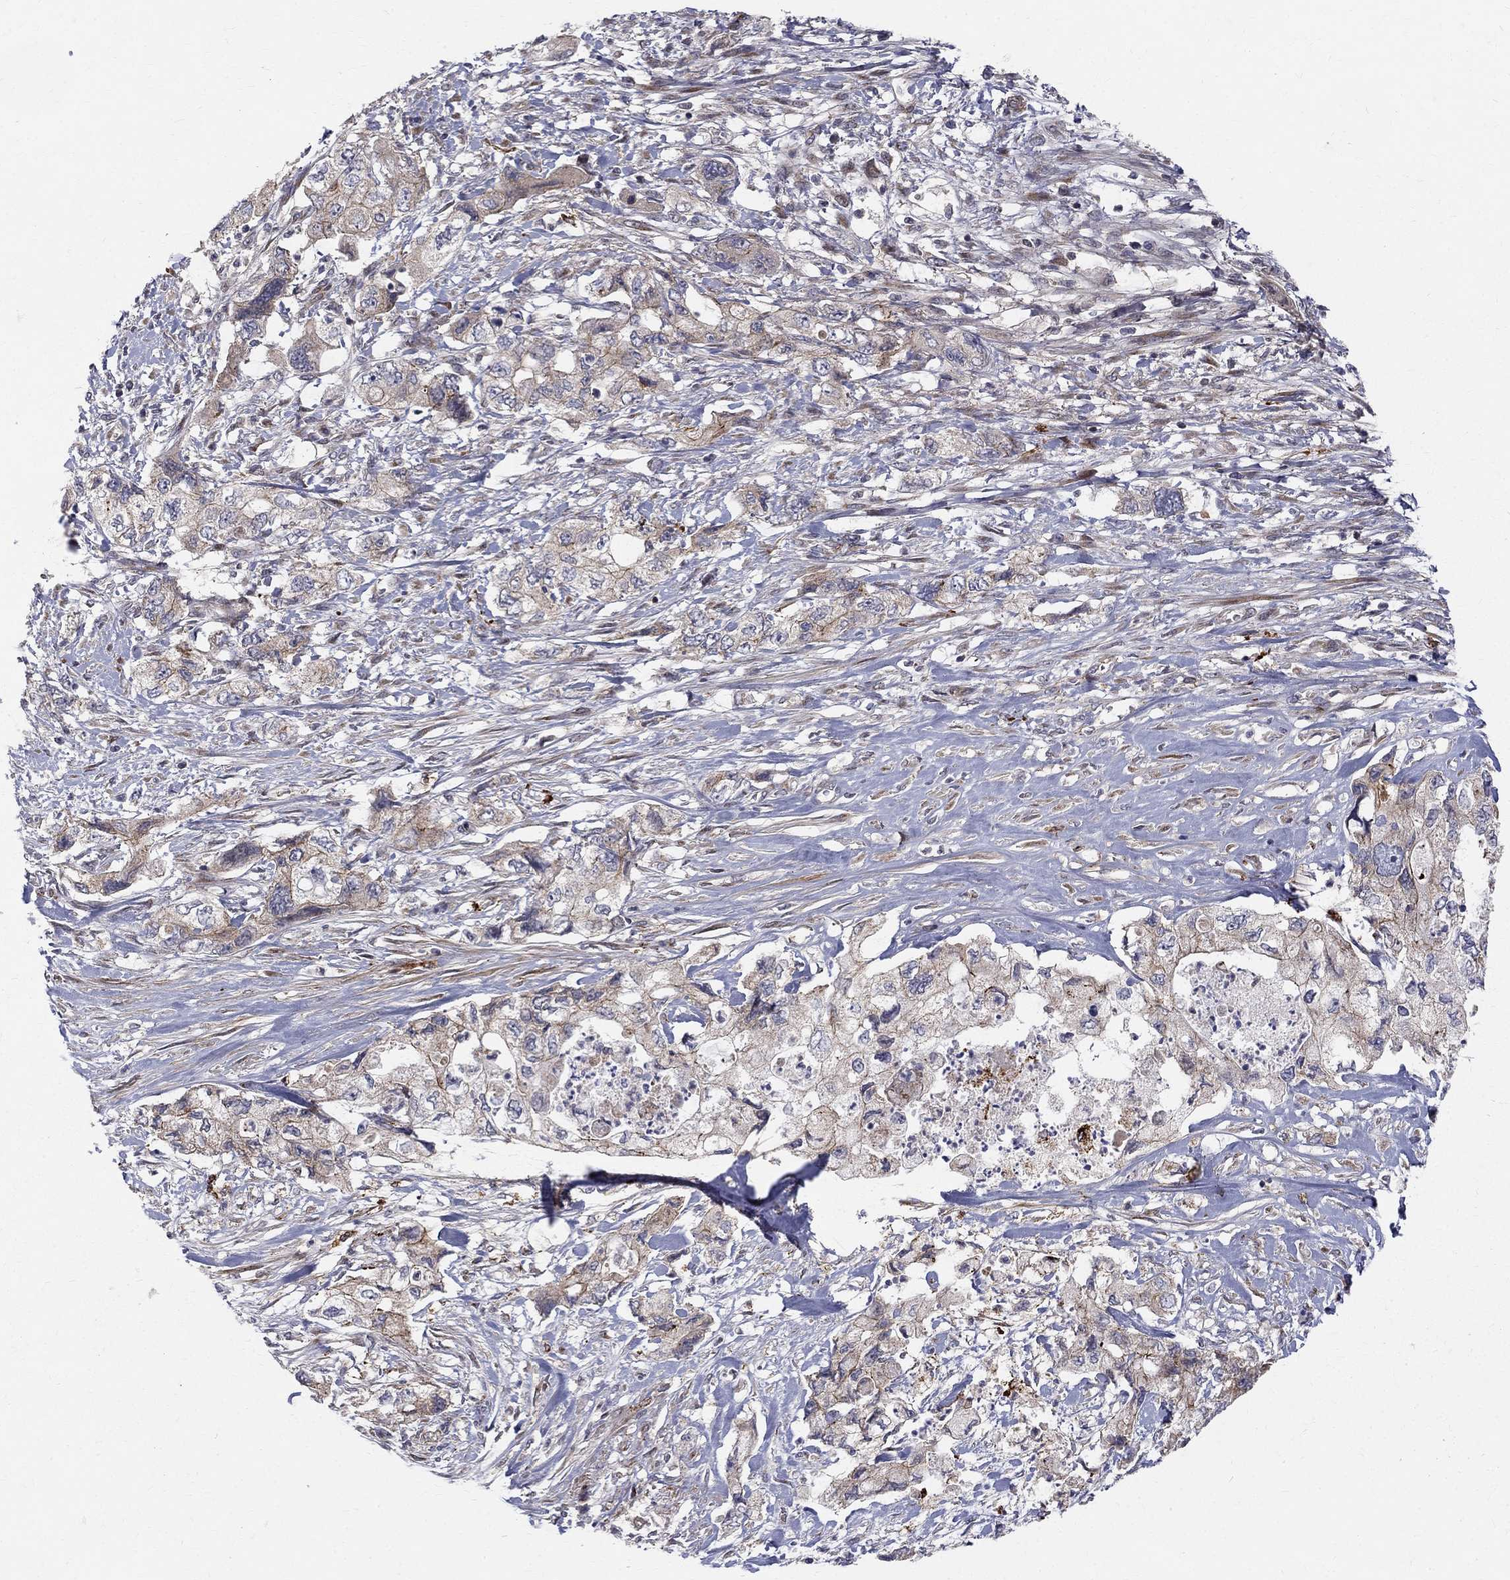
{"staining": {"intensity": "moderate", "quantity": "<25%", "location": "cytoplasmic/membranous"}, "tissue": "pancreatic cancer", "cell_type": "Tumor cells", "image_type": "cancer", "snomed": [{"axis": "morphology", "description": "Adenocarcinoma, NOS"}, {"axis": "topography", "description": "Pancreas"}], "caption": "About <25% of tumor cells in adenocarcinoma (pancreatic) exhibit moderate cytoplasmic/membranous protein expression as visualized by brown immunohistochemical staining.", "gene": "WDR19", "patient": {"sex": "female", "age": 73}}